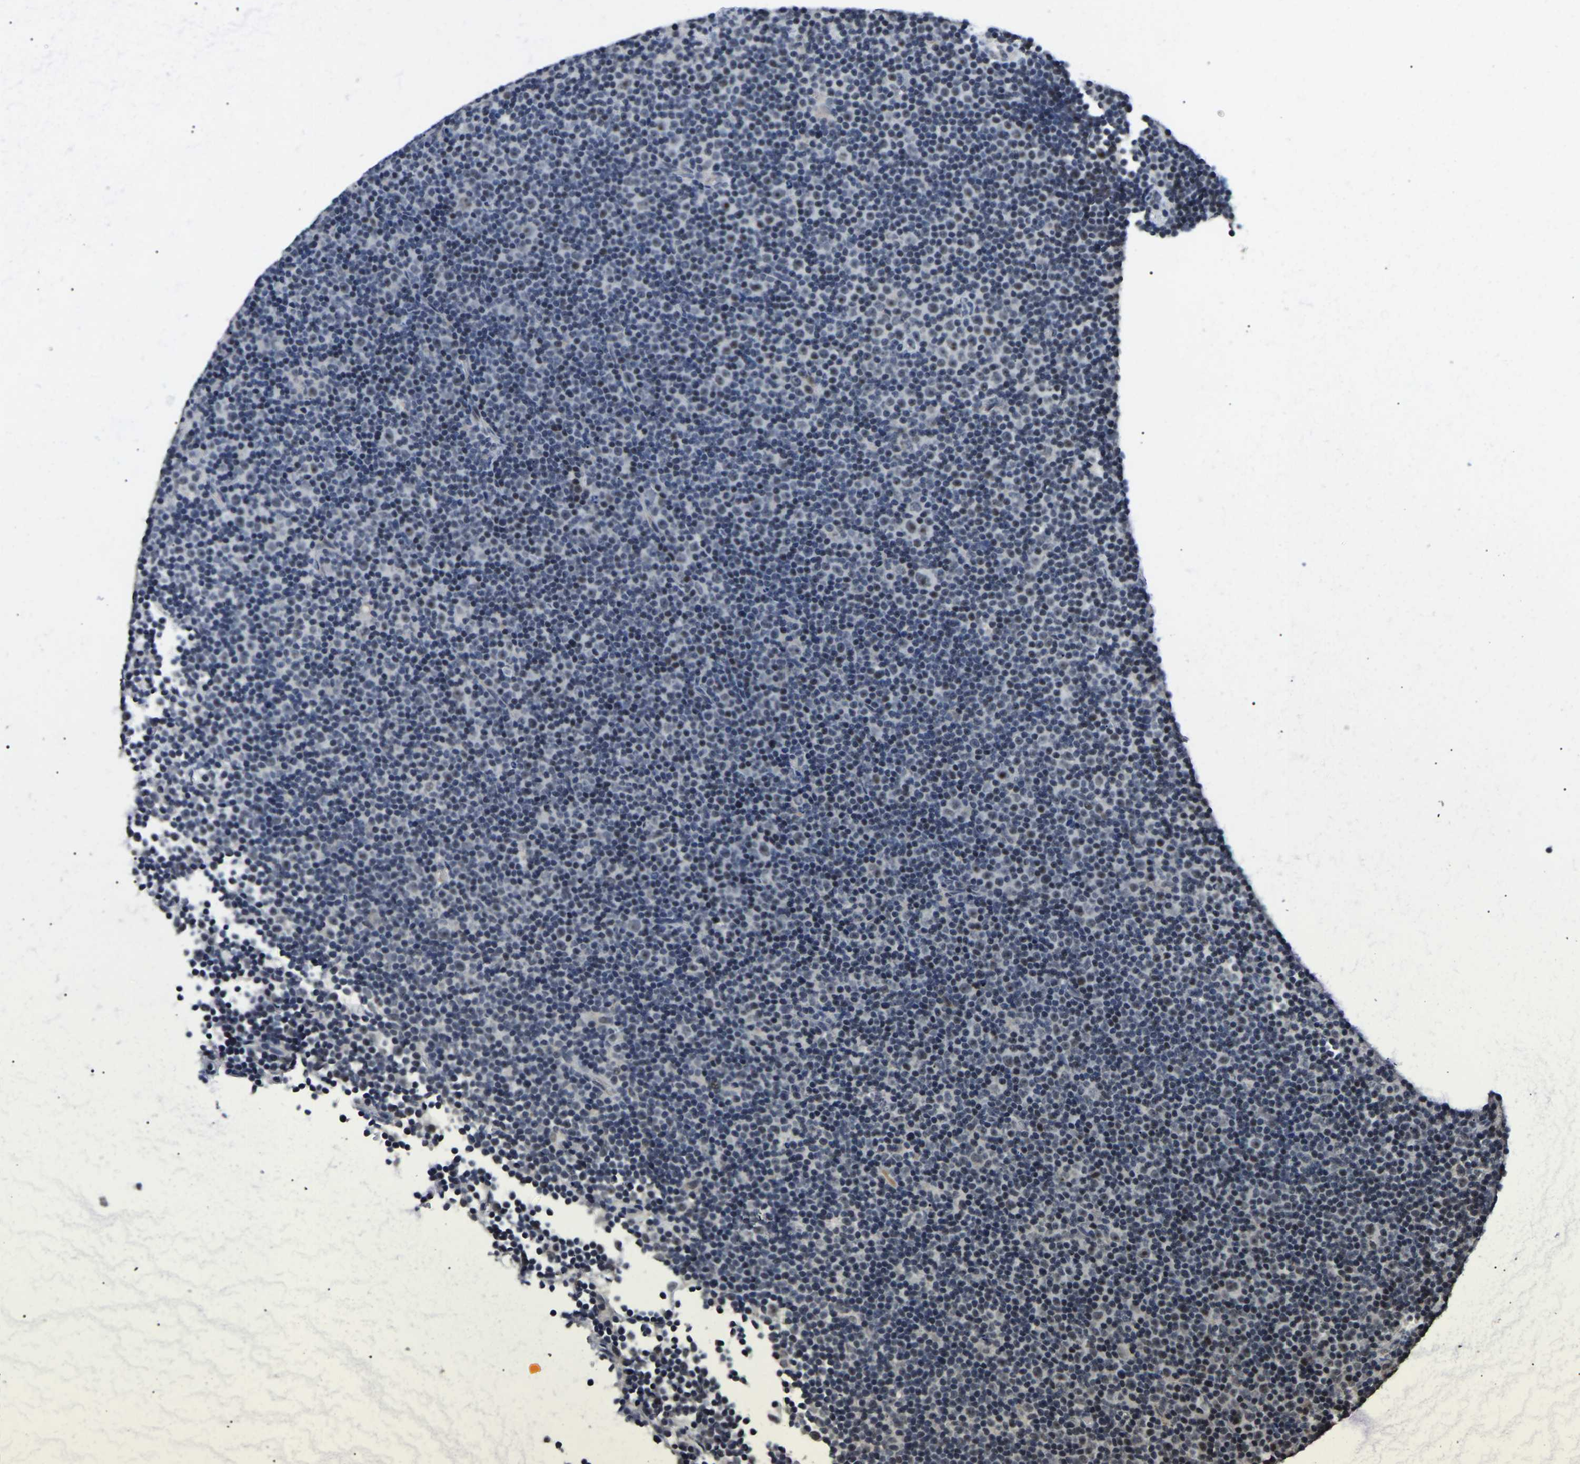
{"staining": {"intensity": "negative", "quantity": "none", "location": "none"}, "tissue": "lymphoma", "cell_type": "Tumor cells", "image_type": "cancer", "snomed": [{"axis": "morphology", "description": "Malignant lymphoma, non-Hodgkin's type, Low grade"}, {"axis": "topography", "description": "Lymph node"}], "caption": "A high-resolution micrograph shows IHC staining of low-grade malignant lymphoma, non-Hodgkin's type, which exhibits no significant staining in tumor cells. The staining was performed using DAB (3,3'-diaminobenzidine) to visualize the protein expression in brown, while the nuclei were stained in blue with hematoxylin (Magnification: 20x).", "gene": "PPM1E", "patient": {"sex": "female", "age": 67}}